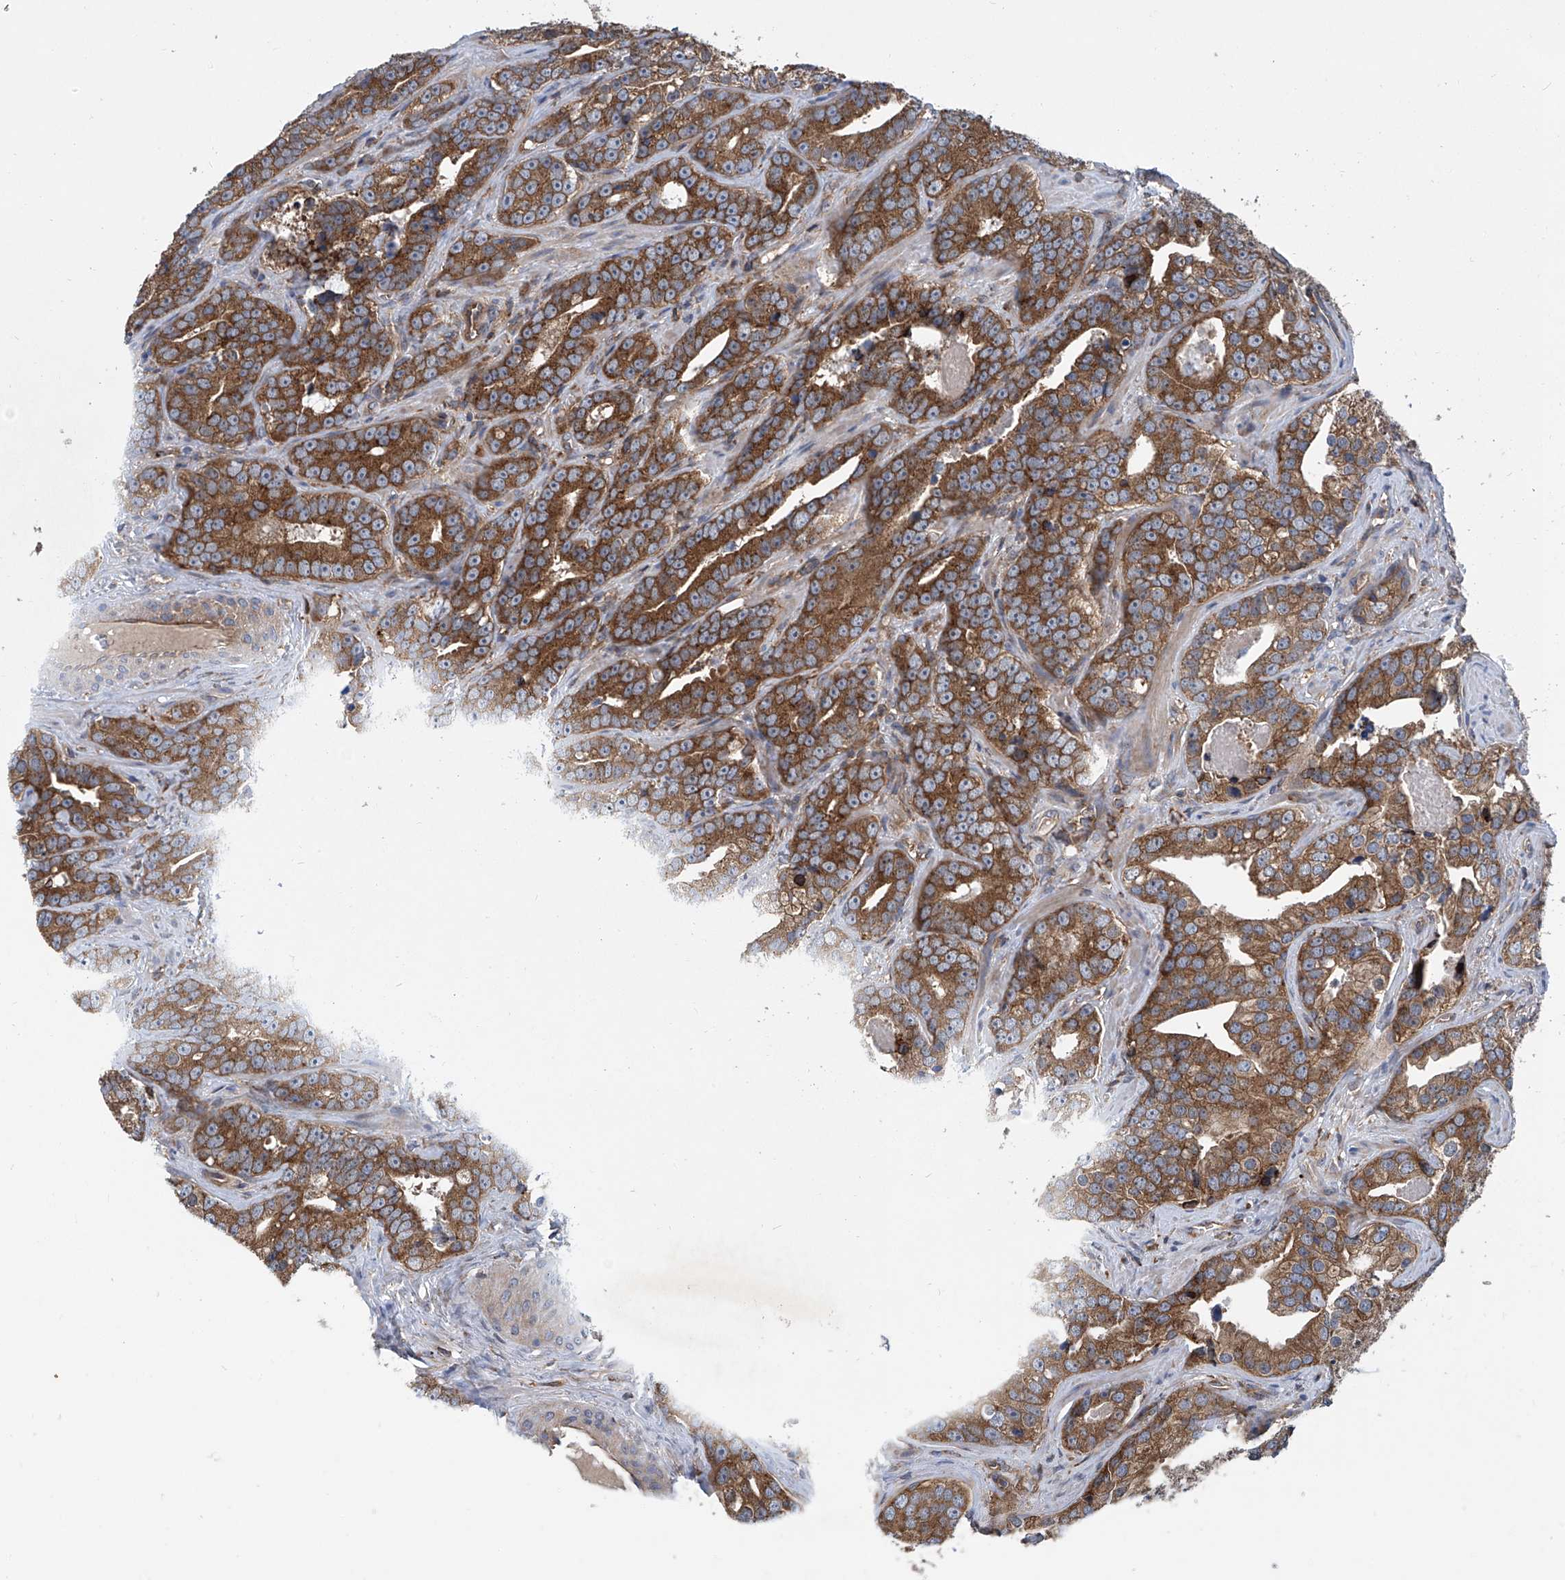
{"staining": {"intensity": "strong", "quantity": ">75%", "location": "cytoplasmic/membranous"}, "tissue": "prostate cancer", "cell_type": "Tumor cells", "image_type": "cancer", "snomed": [{"axis": "morphology", "description": "Adenocarcinoma, High grade"}, {"axis": "topography", "description": "Prostate"}], "caption": "Prostate high-grade adenocarcinoma was stained to show a protein in brown. There is high levels of strong cytoplasmic/membranous expression in approximately >75% of tumor cells.", "gene": "SMAP1", "patient": {"sex": "male", "age": 62}}